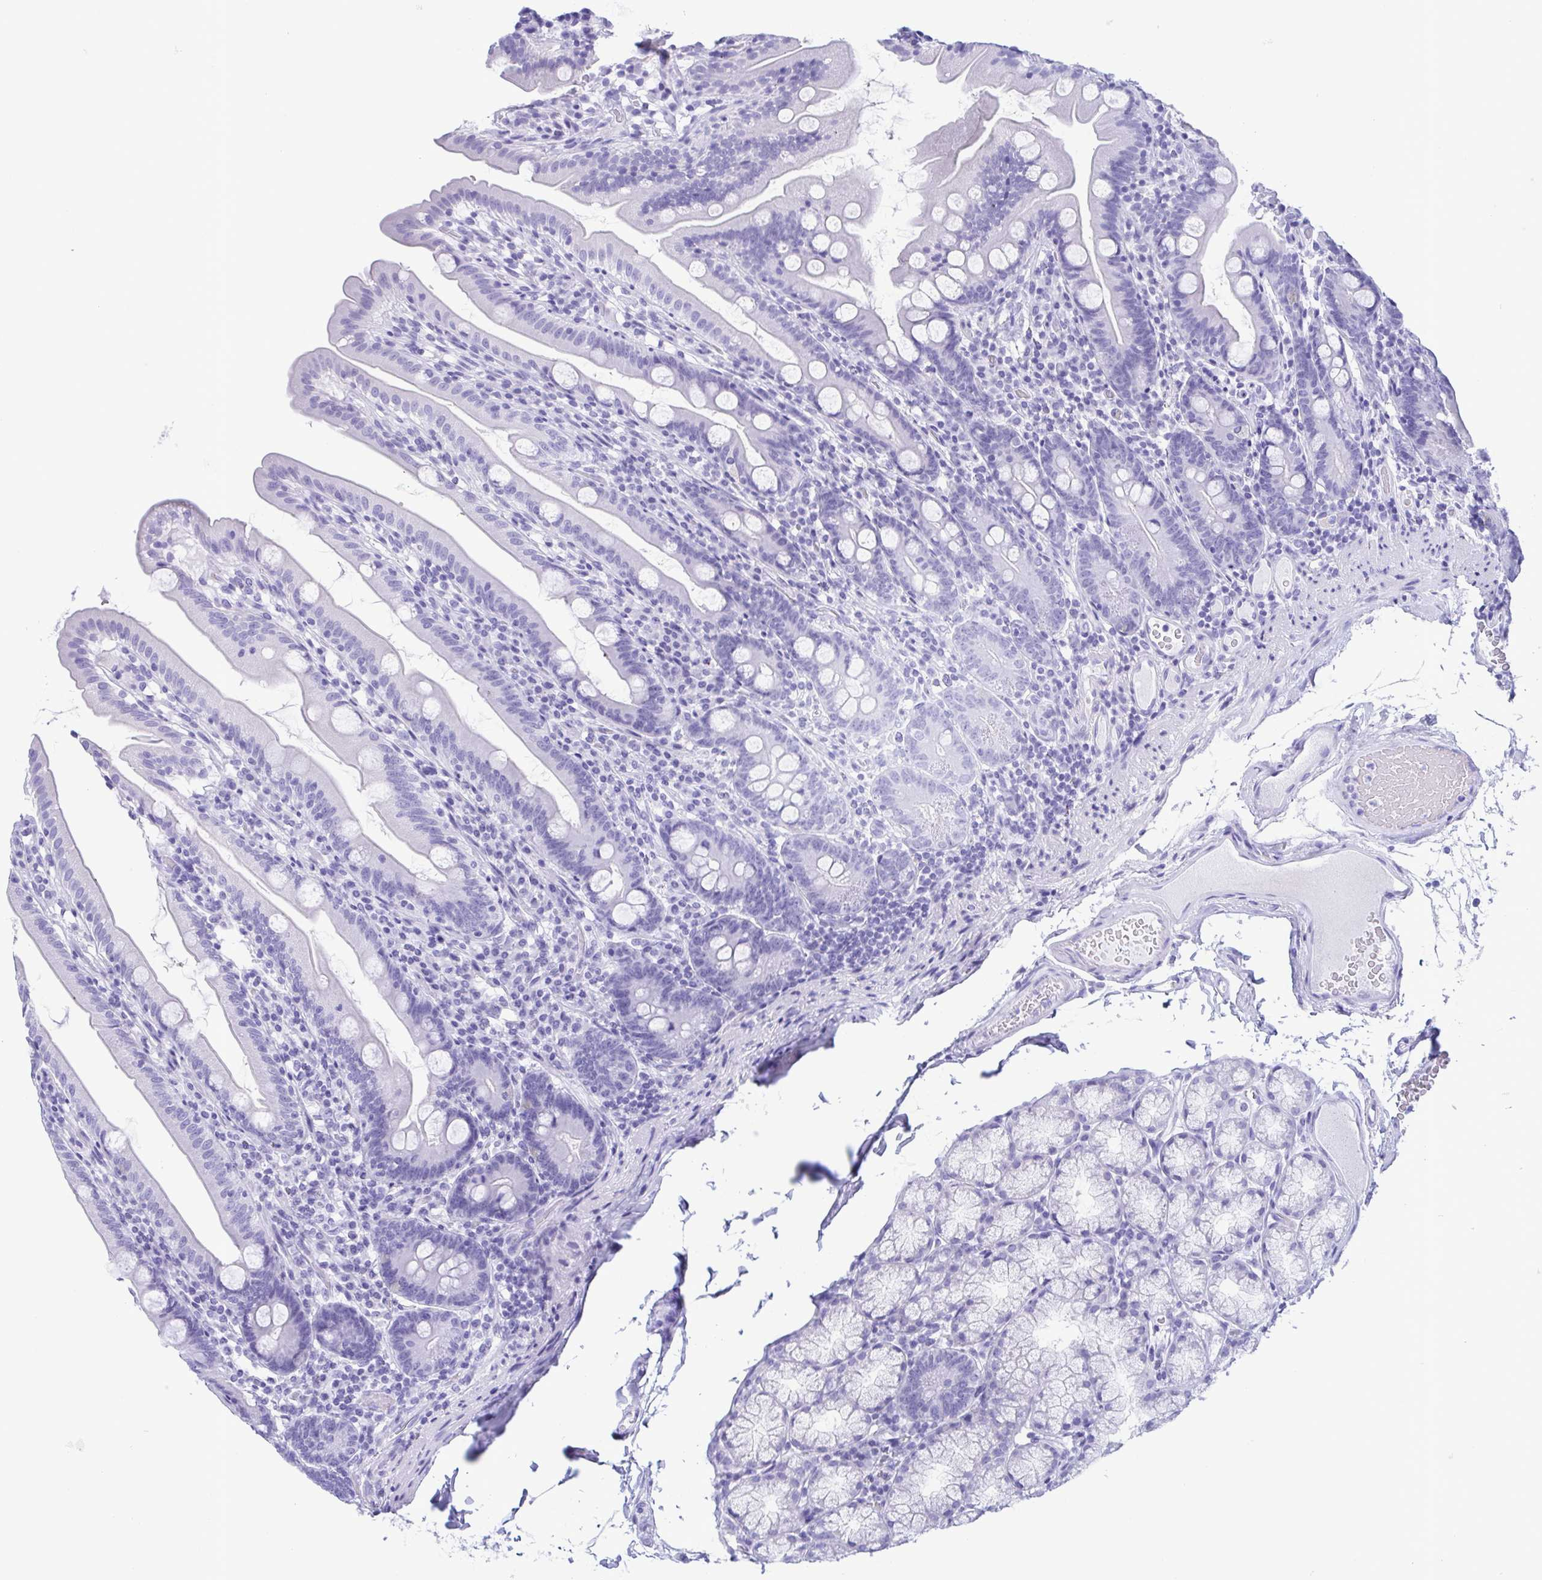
{"staining": {"intensity": "negative", "quantity": "none", "location": "none"}, "tissue": "duodenum", "cell_type": "Glandular cells", "image_type": "normal", "snomed": [{"axis": "morphology", "description": "Normal tissue, NOS"}, {"axis": "topography", "description": "Duodenum"}], "caption": "Immunohistochemistry (IHC) histopathology image of normal duodenum stained for a protein (brown), which reveals no staining in glandular cells. (Stains: DAB immunohistochemistry with hematoxylin counter stain, Microscopy: brightfield microscopy at high magnification).", "gene": "TSPY10", "patient": {"sex": "female", "age": 67}}